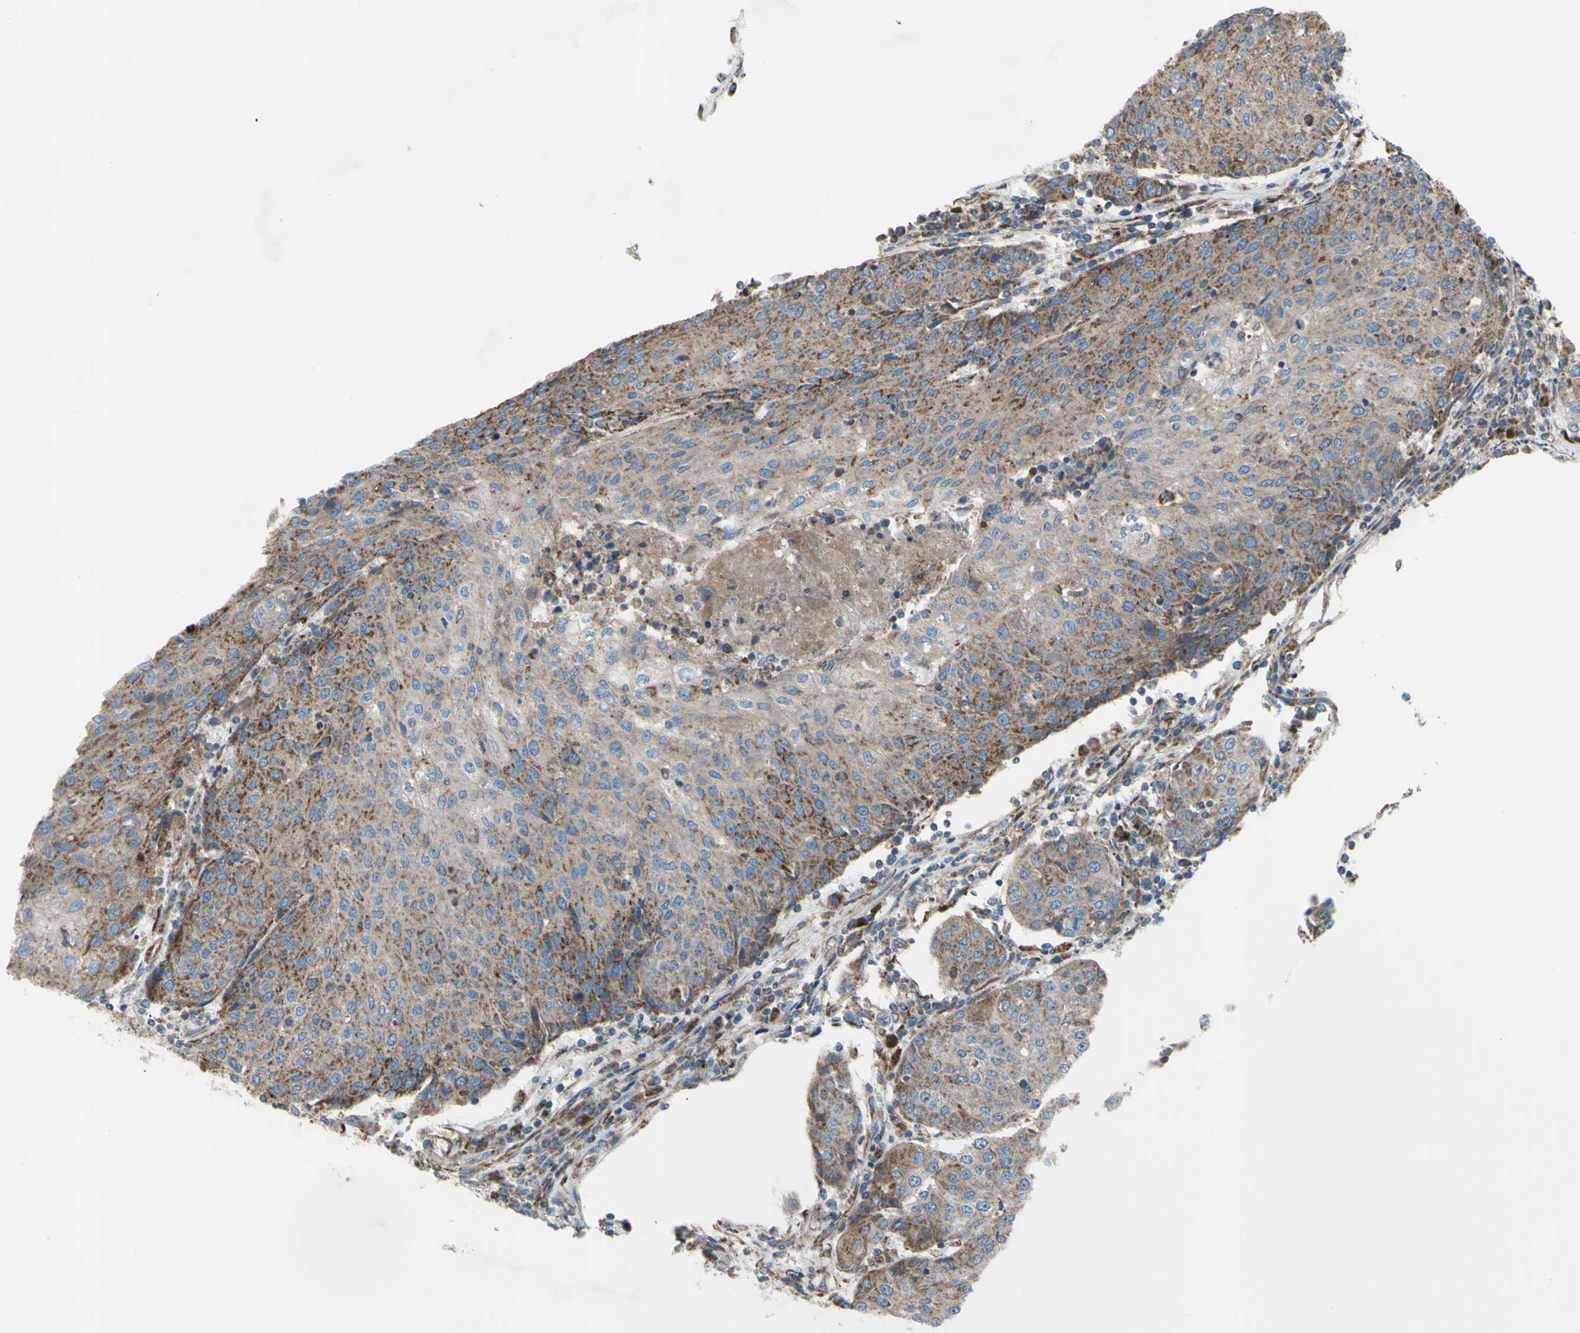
{"staining": {"intensity": "moderate", "quantity": ">75%", "location": "cytoplasmic/membranous"}, "tissue": "urothelial cancer", "cell_type": "Tumor cells", "image_type": "cancer", "snomed": [{"axis": "morphology", "description": "Urothelial carcinoma, High grade"}, {"axis": "topography", "description": "Urinary bladder"}], "caption": "Immunohistochemistry photomicrograph of urothelial cancer stained for a protein (brown), which displays medium levels of moderate cytoplasmic/membranous staining in about >75% of tumor cells.", "gene": "EMC7", "patient": {"sex": "female", "age": 85}}